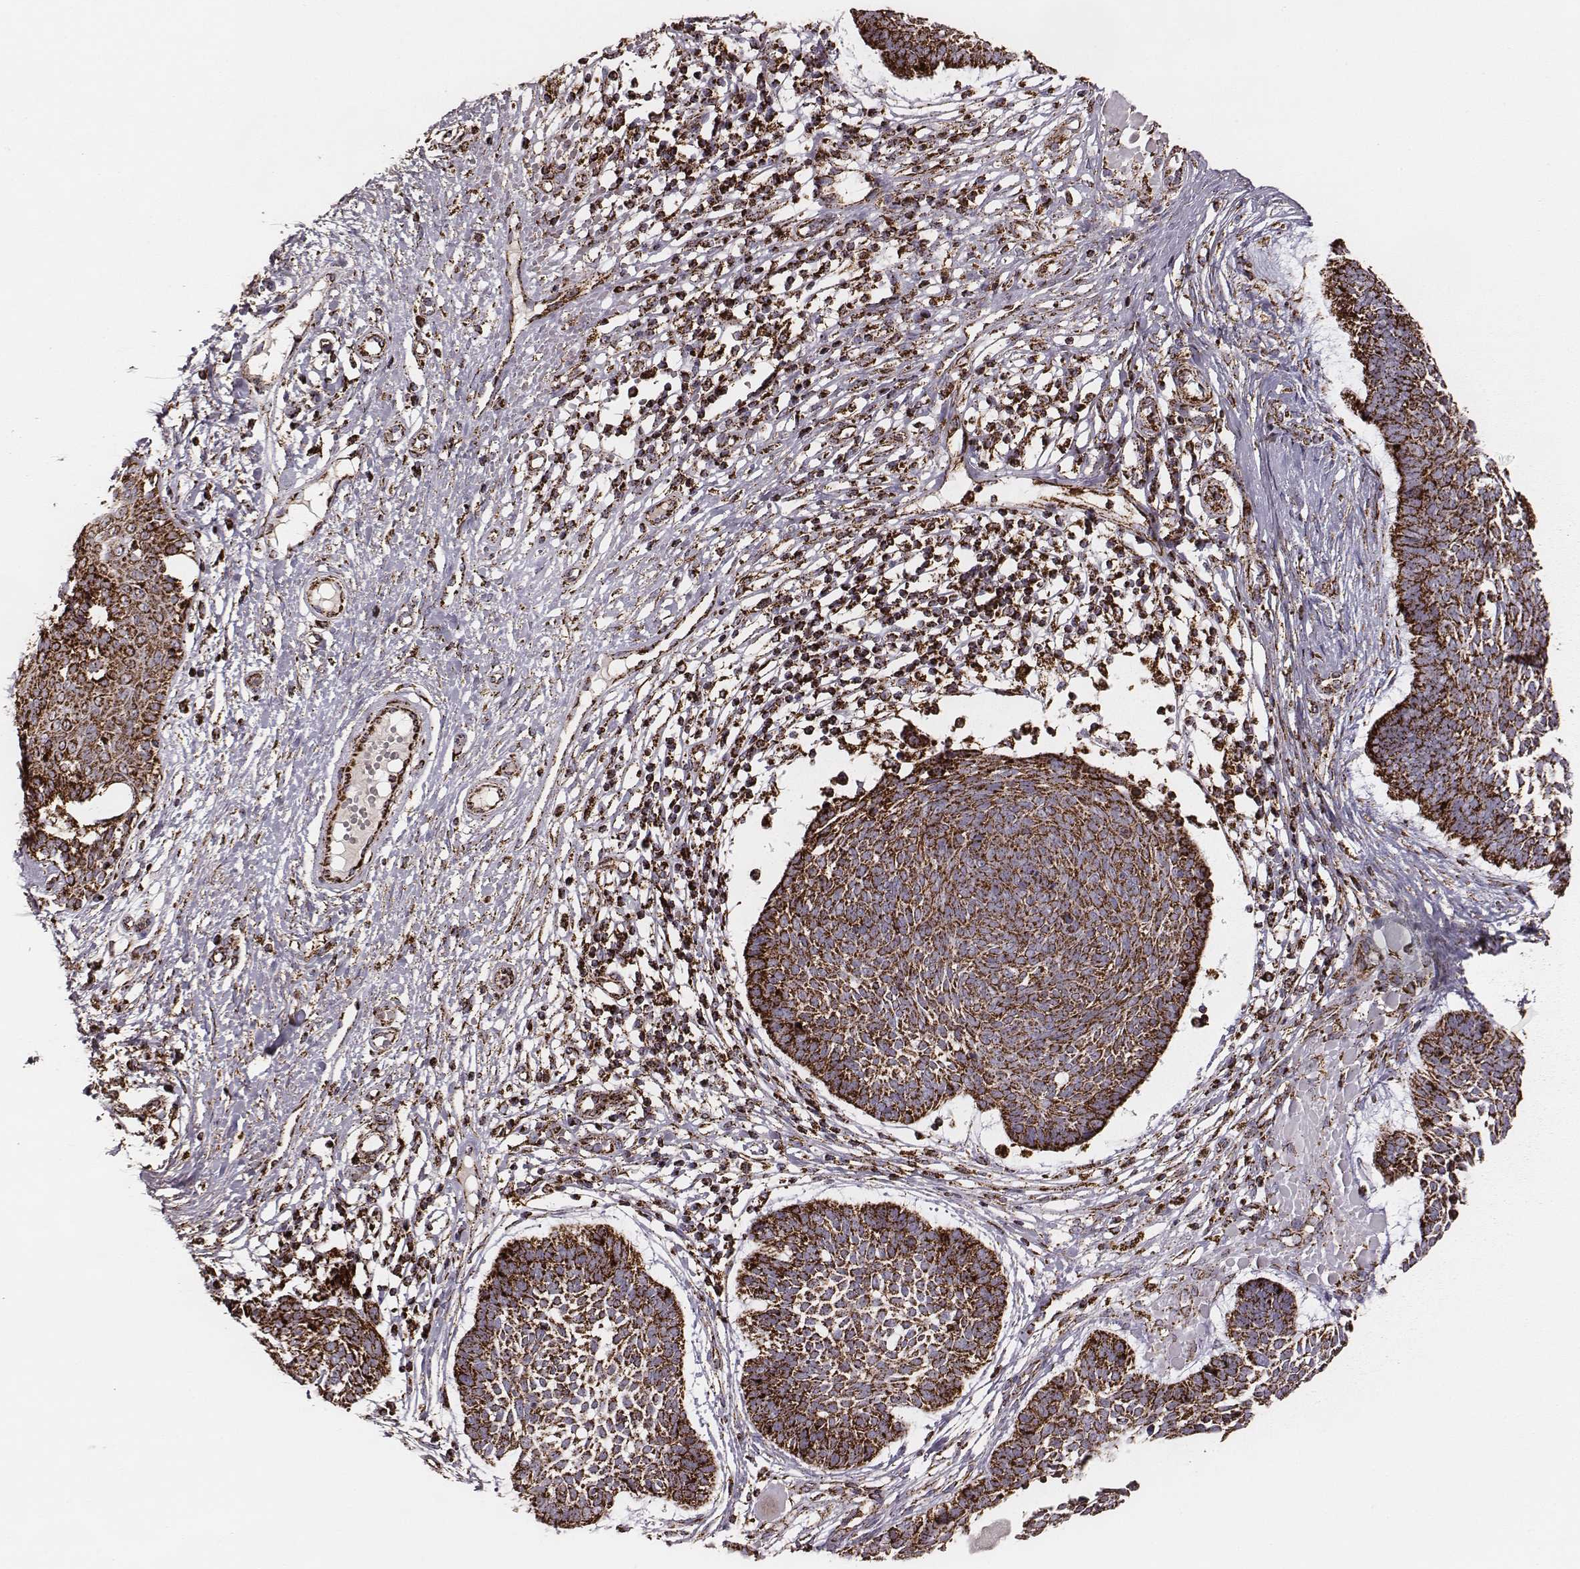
{"staining": {"intensity": "strong", "quantity": ">75%", "location": "cytoplasmic/membranous"}, "tissue": "skin cancer", "cell_type": "Tumor cells", "image_type": "cancer", "snomed": [{"axis": "morphology", "description": "Basal cell carcinoma"}, {"axis": "topography", "description": "Skin"}], "caption": "Skin cancer stained with a protein marker shows strong staining in tumor cells.", "gene": "TUFM", "patient": {"sex": "male", "age": 85}}